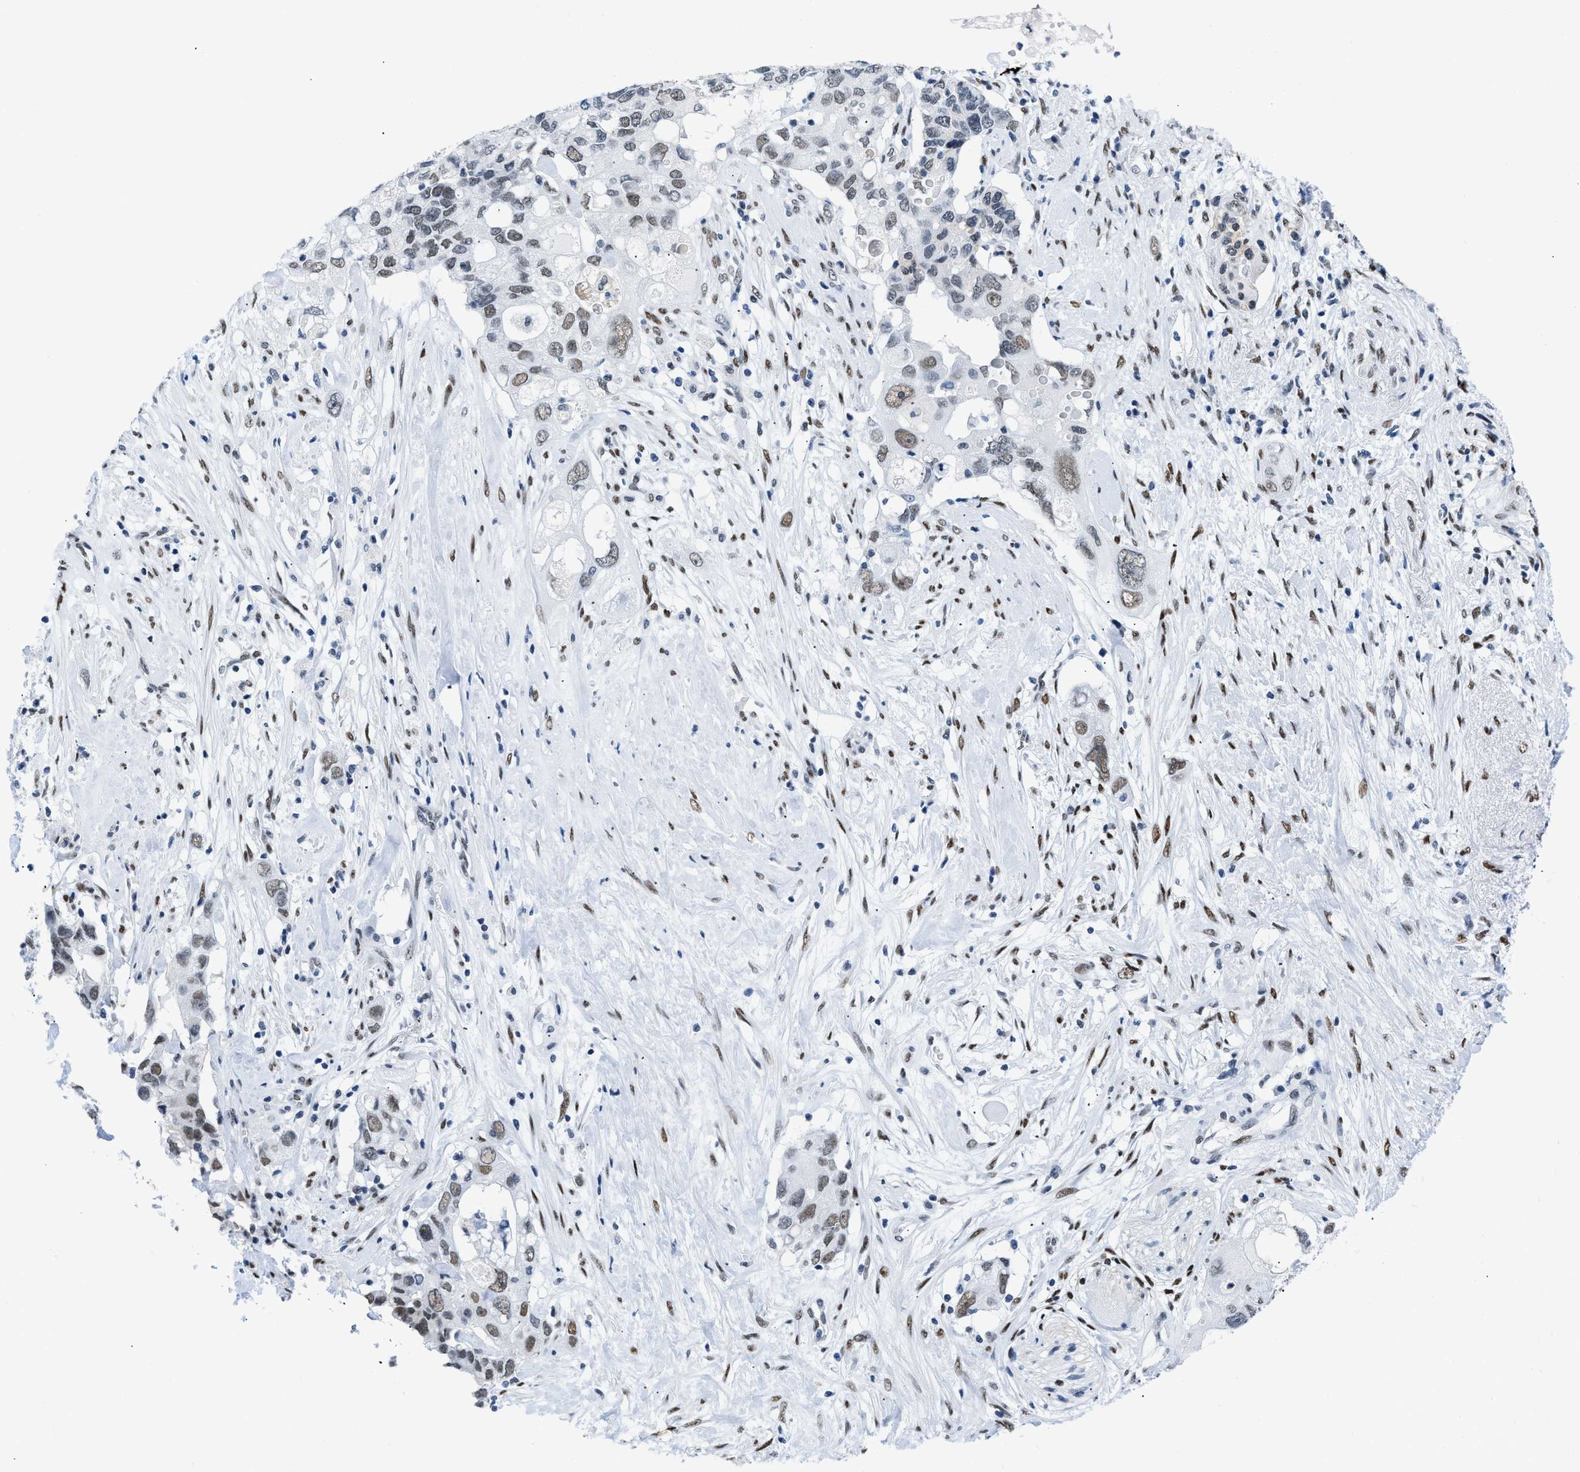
{"staining": {"intensity": "moderate", "quantity": "25%-75%", "location": "nuclear"}, "tissue": "pancreatic cancer", "cell_type": "Tumor cells", "image_type": "cancer", "snomed": [{"axis": "morphology", "description": "Adenocarcinoma, NOS"}, {"axis": "topography", "description": "Pancreas"}], "caption": "Protein expression analysis of pancreatic adenocarcinoma reveals moderate nuclear expression in about 25%-75% of tumor cells.", "gene": "CTBP1", "patient": {"sex": "female", "age": 56}}